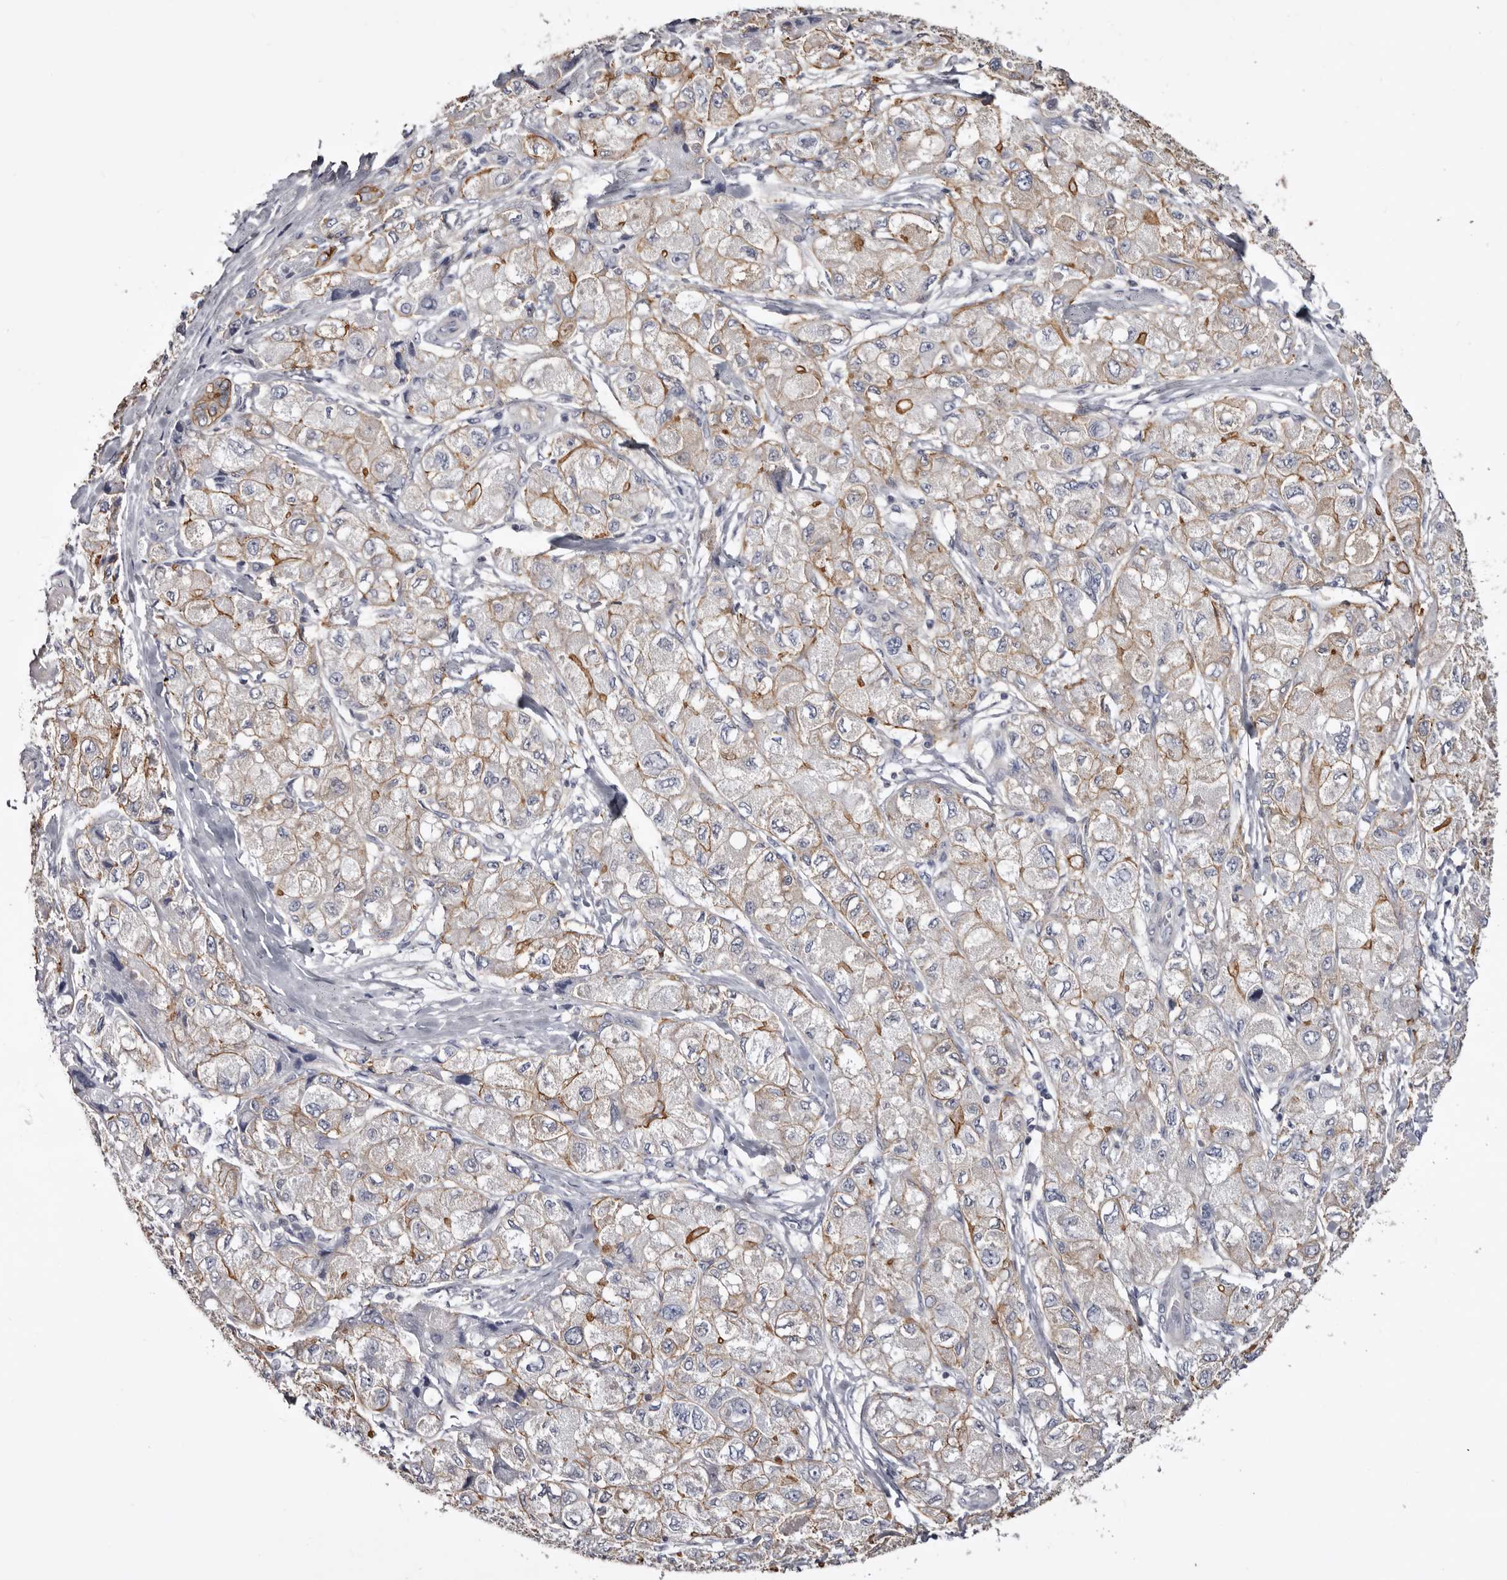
{"staining": {"intensity": "moderate", "quantity": "<25%", "location": "cytoplasmic/membranous"}, "tissue": "liver cancer", "cell_type": "Tumor cells", "image_type": "cancer", "snomed": [{"axis": "morphology", "description": "Carcinoma, Hepatocellular, NOS"}, {"axis": "topography", "description": "Liver"}], "caption": "Protein expression analysis of liver hepatocellular carcinoma reveals moderate cytoplasmic/membranous positivity in approximately <25% of tumor cells.", "gene": "LAD1", "patient": {"sex": "male", "age": 80}}